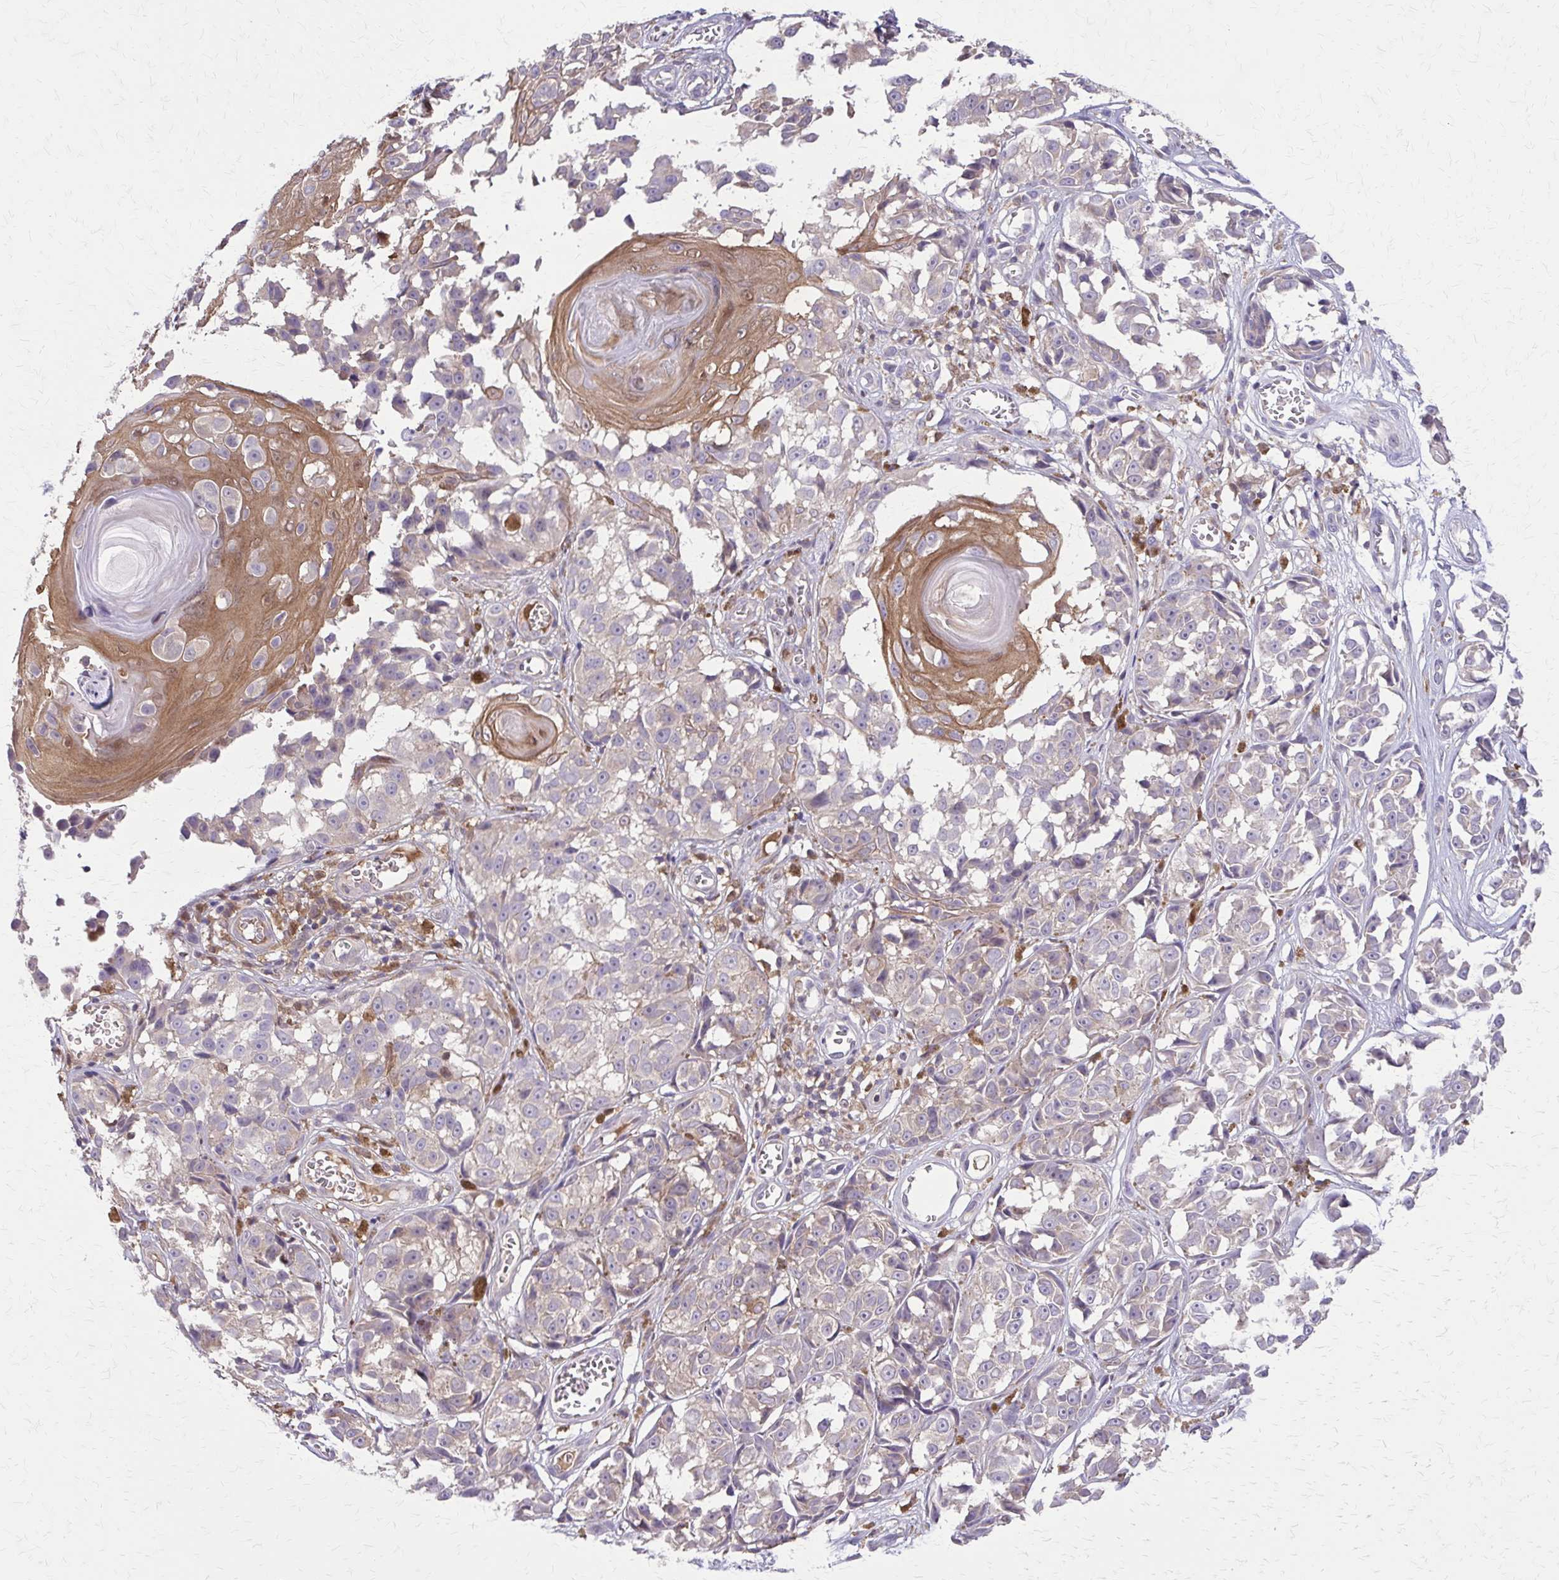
{"staining": {"intensity": "negative", "quantity": "none", "location": "none"}, "tissue": "melanoma", "cell_type": "Tumor cells", "image_type": "cancer", "snomed": [{"axis": "morphology", "description": "Malignant melanoma, NOS"}, {"axis": "topography", "description": "Skin"}], "caption": "This is an immunohistochemistry (IHC) photomicrograph of human malignant melanoma. There is no expression in tumor cells.", "gene": "NRBF2", "patient": {"sex": "male", "age": 73}}